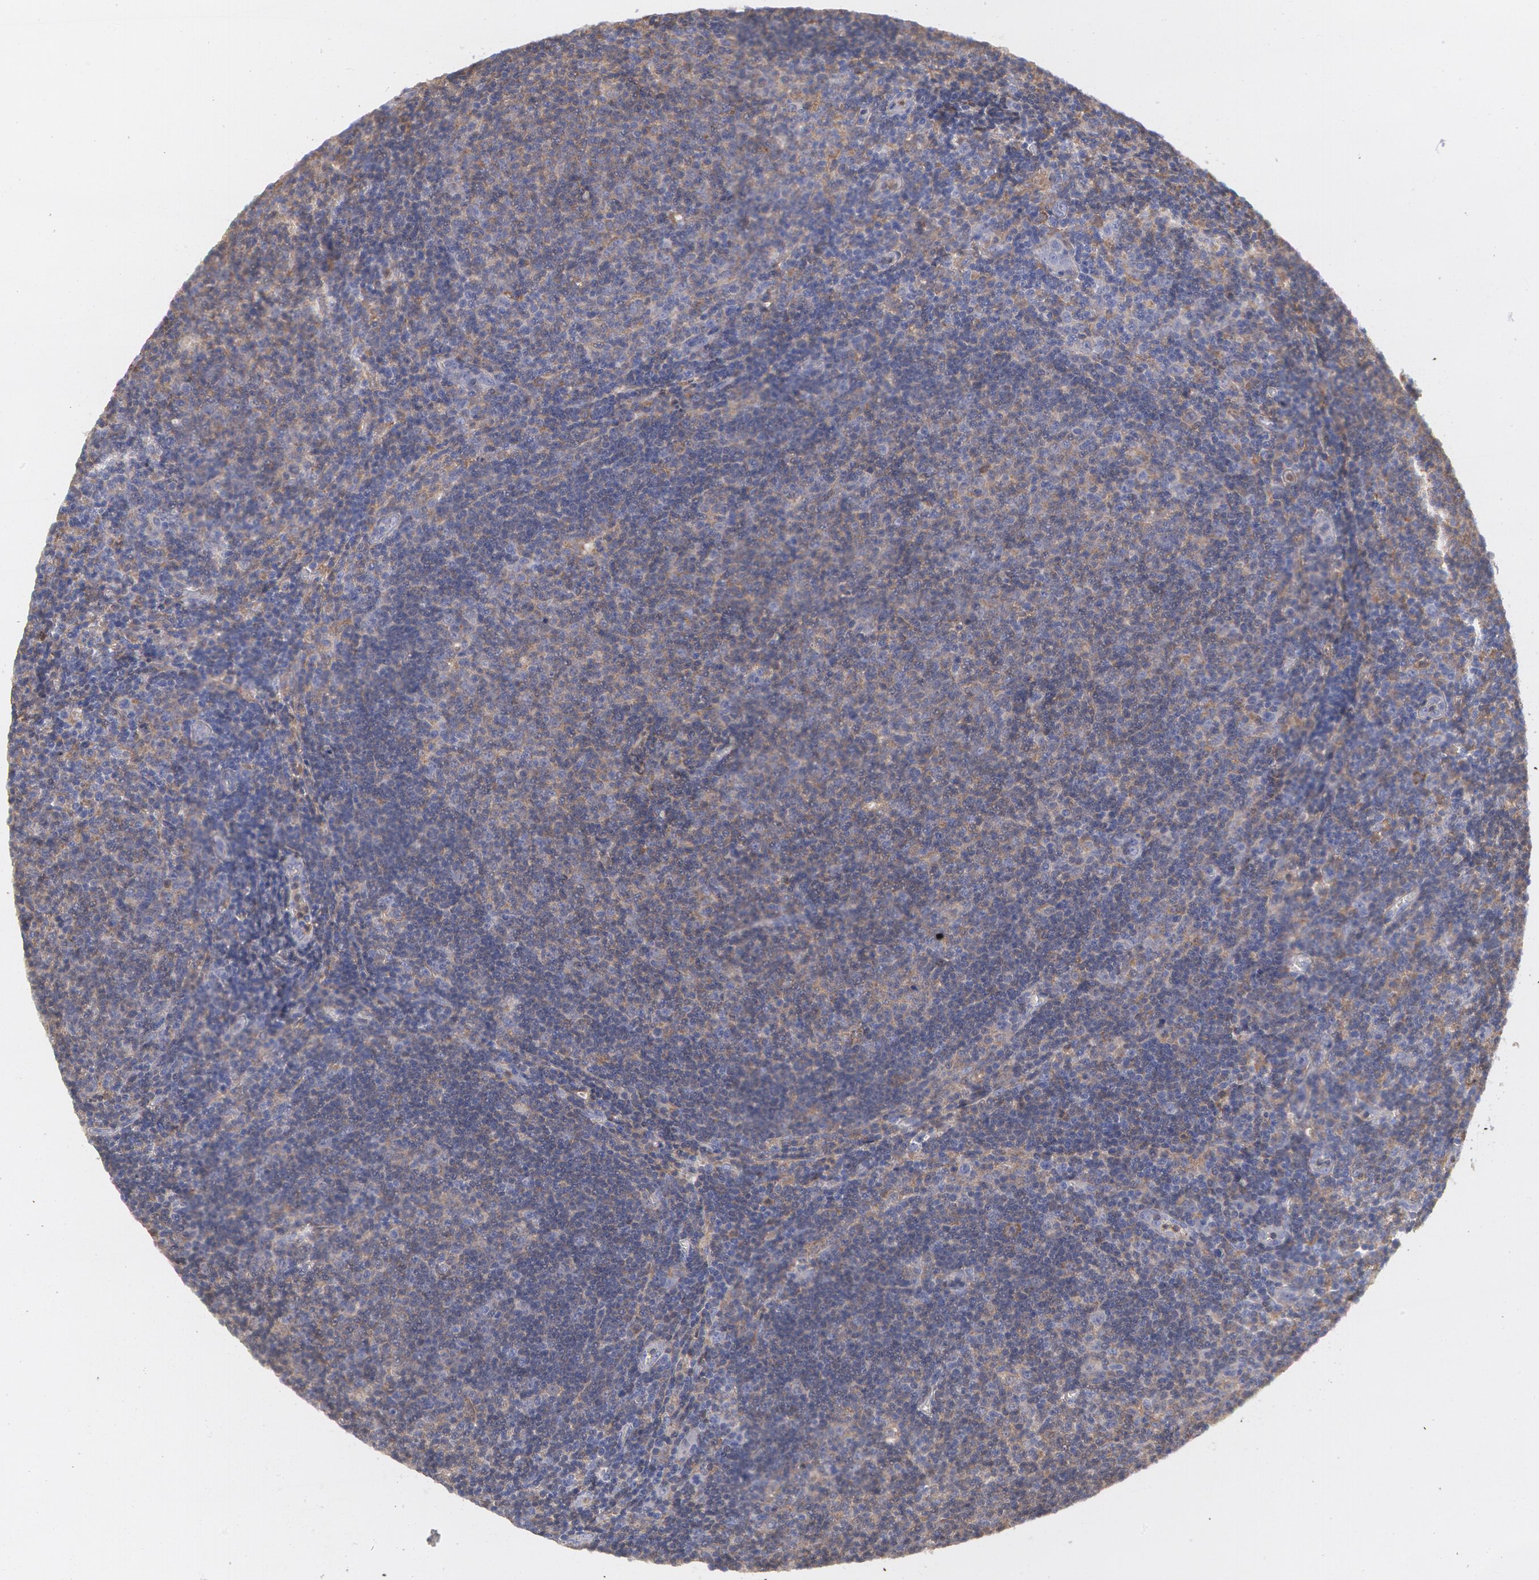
{"staining": {"intensity": "weak", "quantity": "25%-75%", "location": "cytoplasmic/membranous"}, "tissue": "lymphoma", "cell_type": "Tumor cells", "image_type": "cancer", "snomed": [{"axis": "morphology", "description": "Malignant lymphoma, non-Hodgkin's type, Low grade"}, {"axis": "topography", "description": "Lymph node"}], "caption": "Malignant lymphoma, non-Hodgkin's type (low-grade) stained for a protein (brown) exhibits weak cytoplasmic/membranous positive positivity in approximately 25%-75% of tumor cells.", "gene": "SYK", "patient": {"sex": "male", "age": 49}}